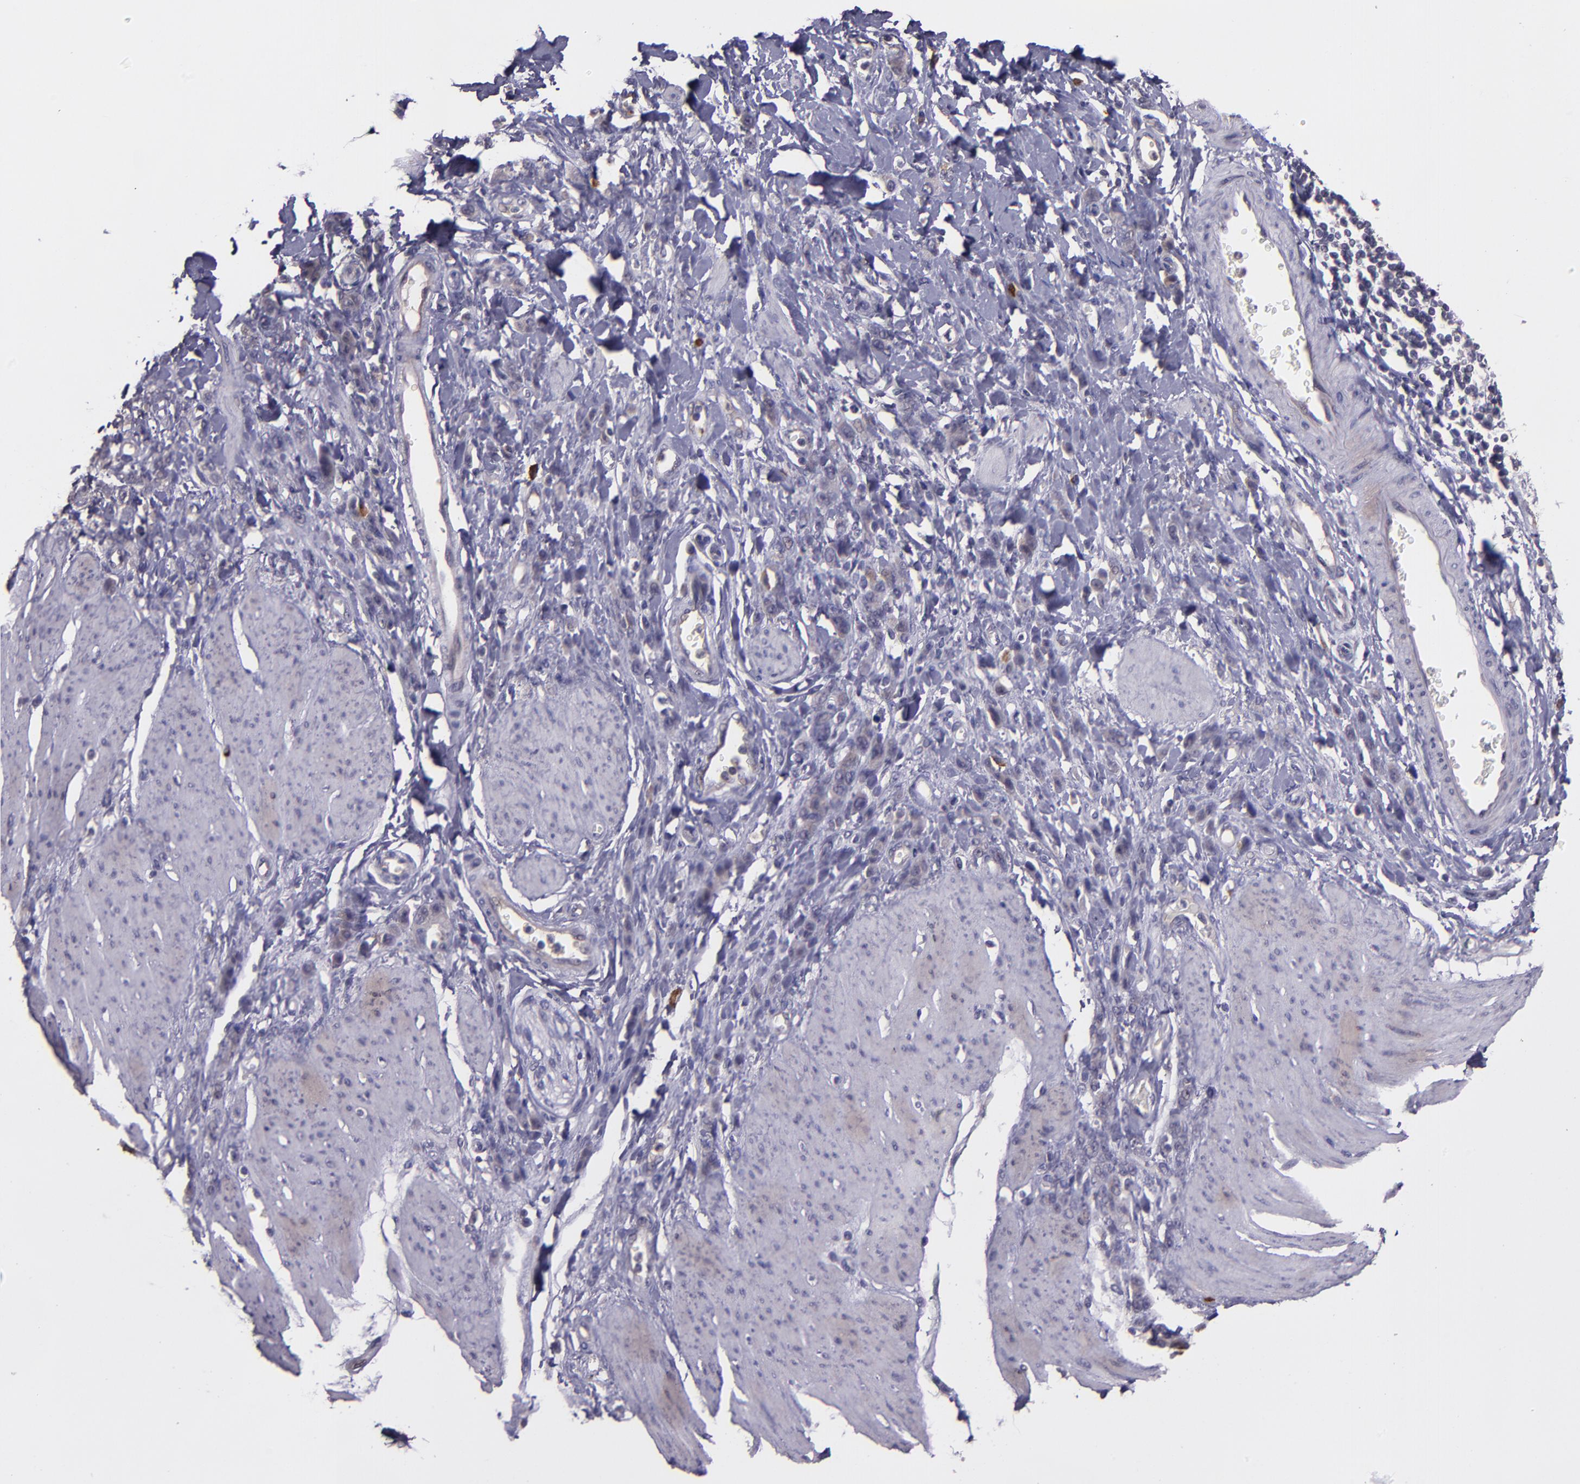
{"staining": {"intensity": "negative", "quantity": "none", "location": "none"}, "tissue": "stomach cancer", "cell_type": "Tumor cells", "image_type": "cancer", "snomed": [{"axis": "morphology", "description": "Normal tissue, NOS"}, {"axis": "morphology", "description": "Adenocarcinoma, NOS"}, {"axis": "topography", "description": "Stomach"}], "caption": "Immunohistochemical staining of stomach cancer (adenocarcinoma) shows no significant positivity in tumor cells. Nuclei are stained in blue.", "gene": "TAF7L", "patient": {"sex": "male", "age": 82}}